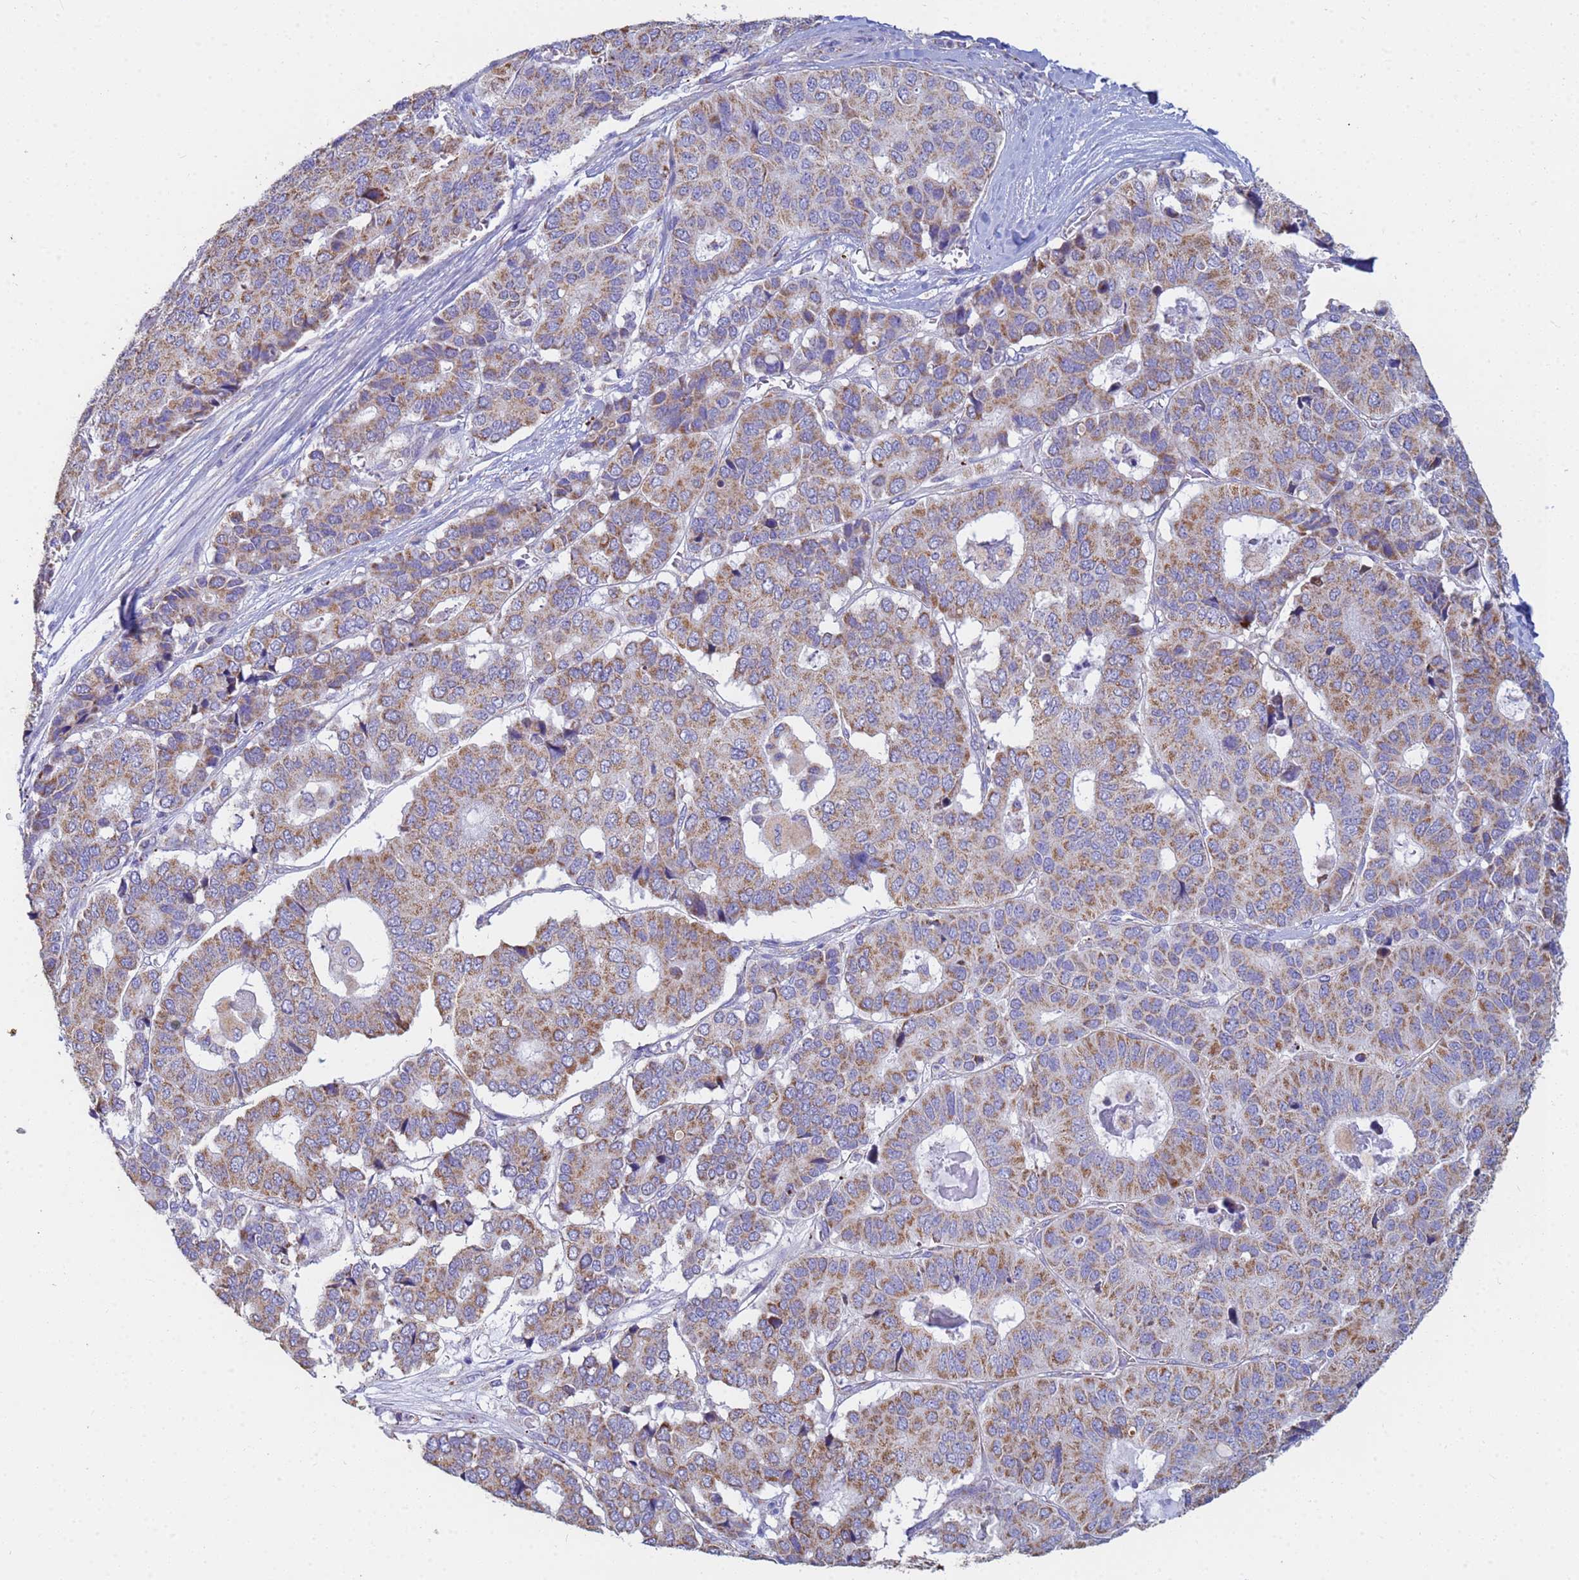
{"staining": {"intensity": "moderate", "quantity": ">75%", "location": "cytoplasmic/membranous"}, "tissue": "pancreatic cancer", "cell_type": "Tumor cells", "image_type": "cancer", "snomed": [{"axis": "morphology", "description": "Adenocarcinoma, NOS"}, {"axis": "topography", "description": "Pancreas"}], "caption": "This is an image of immunohistochemistry (IHC) staining of pancreatic cancer, which shows moderate expression in the cytoplasmic/membranous of tumor cells.", "gene": "UQCRH", "patient": {"sex": "male", "age": 50}}